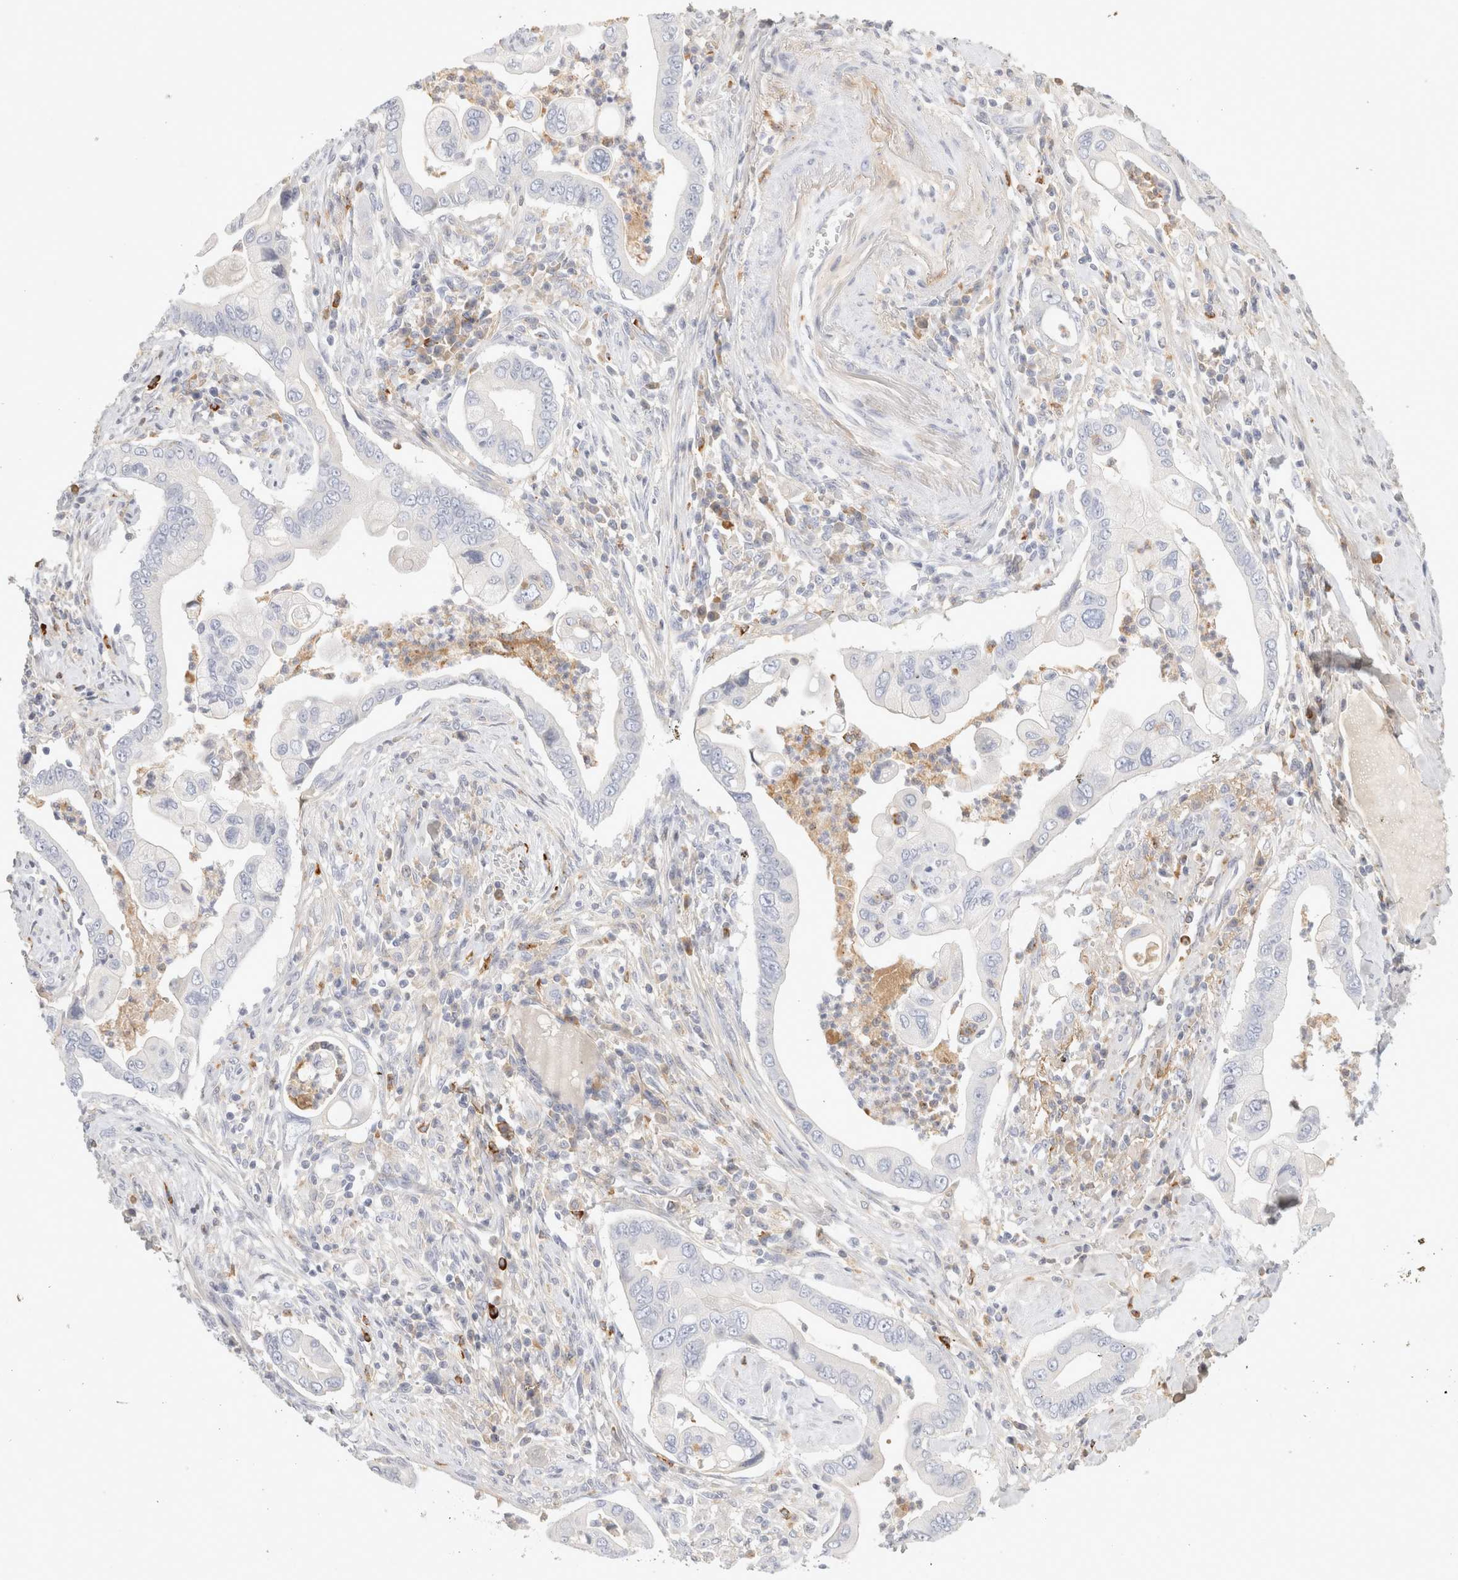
{"staining": {"intensity": "negative", "quantity": "none", "location": "none"}, "tissue": "pancreatic cancer", "cell_type": "Tumor cells", "image_type": "cancer", "snomed": [{"axis": "morphology", "description": "Adenocarcinoma, NOS"}, {"axis": "topography", "description": "Pancreas"}], "caption": "Immunohistochemistry photomicrograph of pancreatic cancer (adenocarcinoma) stained for a protein (brown), which shows no positivity in tumor cells.", "gene": "FGL2", "patient": {"sex": "male", "age": 78}}